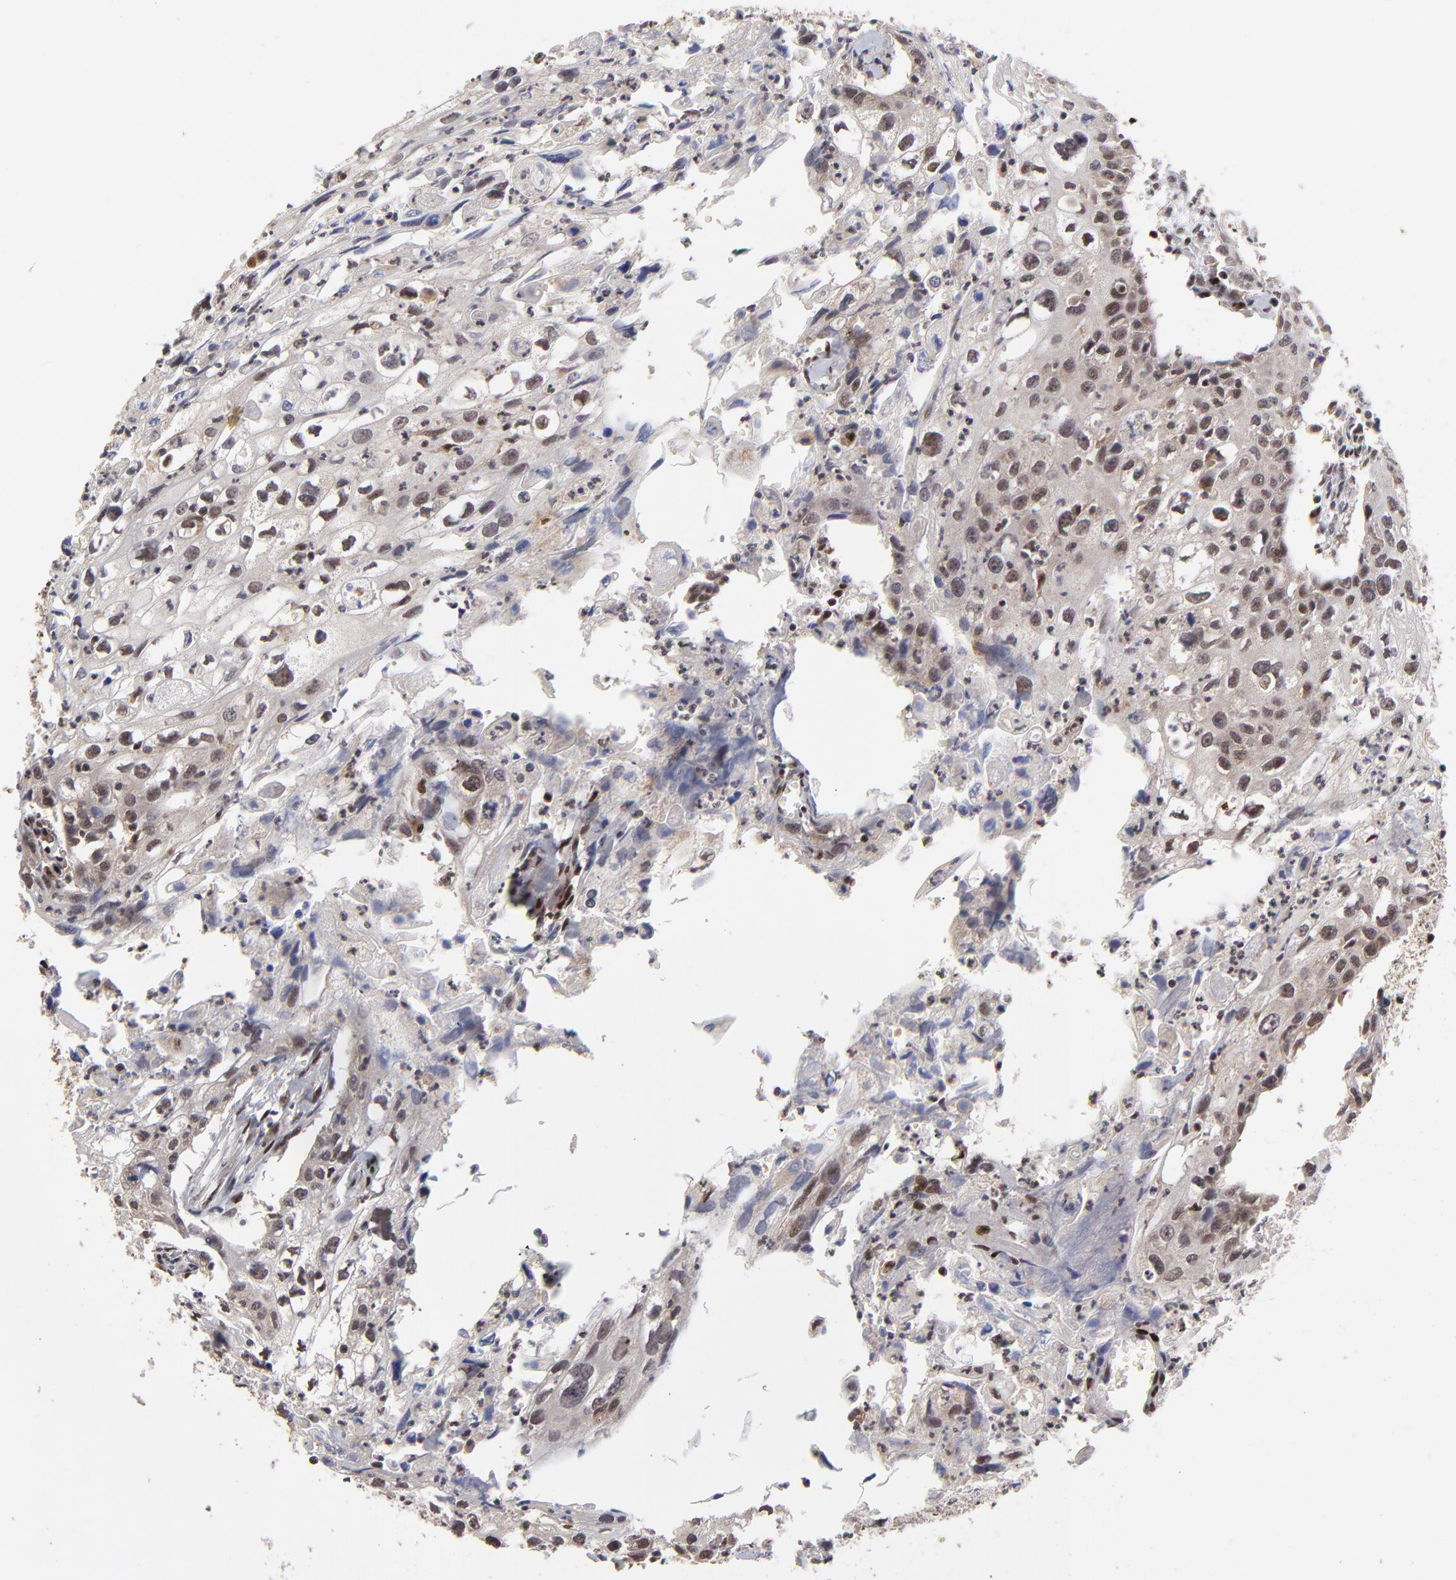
{"staining": {"intensity": "moderate", "quantity": ">75%", "location": "nuclear"}, "tissue": "urothelial cancer", "cell_type": "Tumor cells", "image_type": "cancer", "snomed": [{"axis": "morphology", "description": "Urothelial carcinoma, High grade"}, {"axis": "topography", "description": "Urinary bladder"}], "caption": "Protein staining by immunohistochemistry shows moderate nuclear positivity in about >75% of tumor cells in urothelial cancer. Immunohistochemistry stains the protein in brown and the nuclei are stained blue.", "gene": "RBM22", "patient": {"sex": "male", "age": 54}}